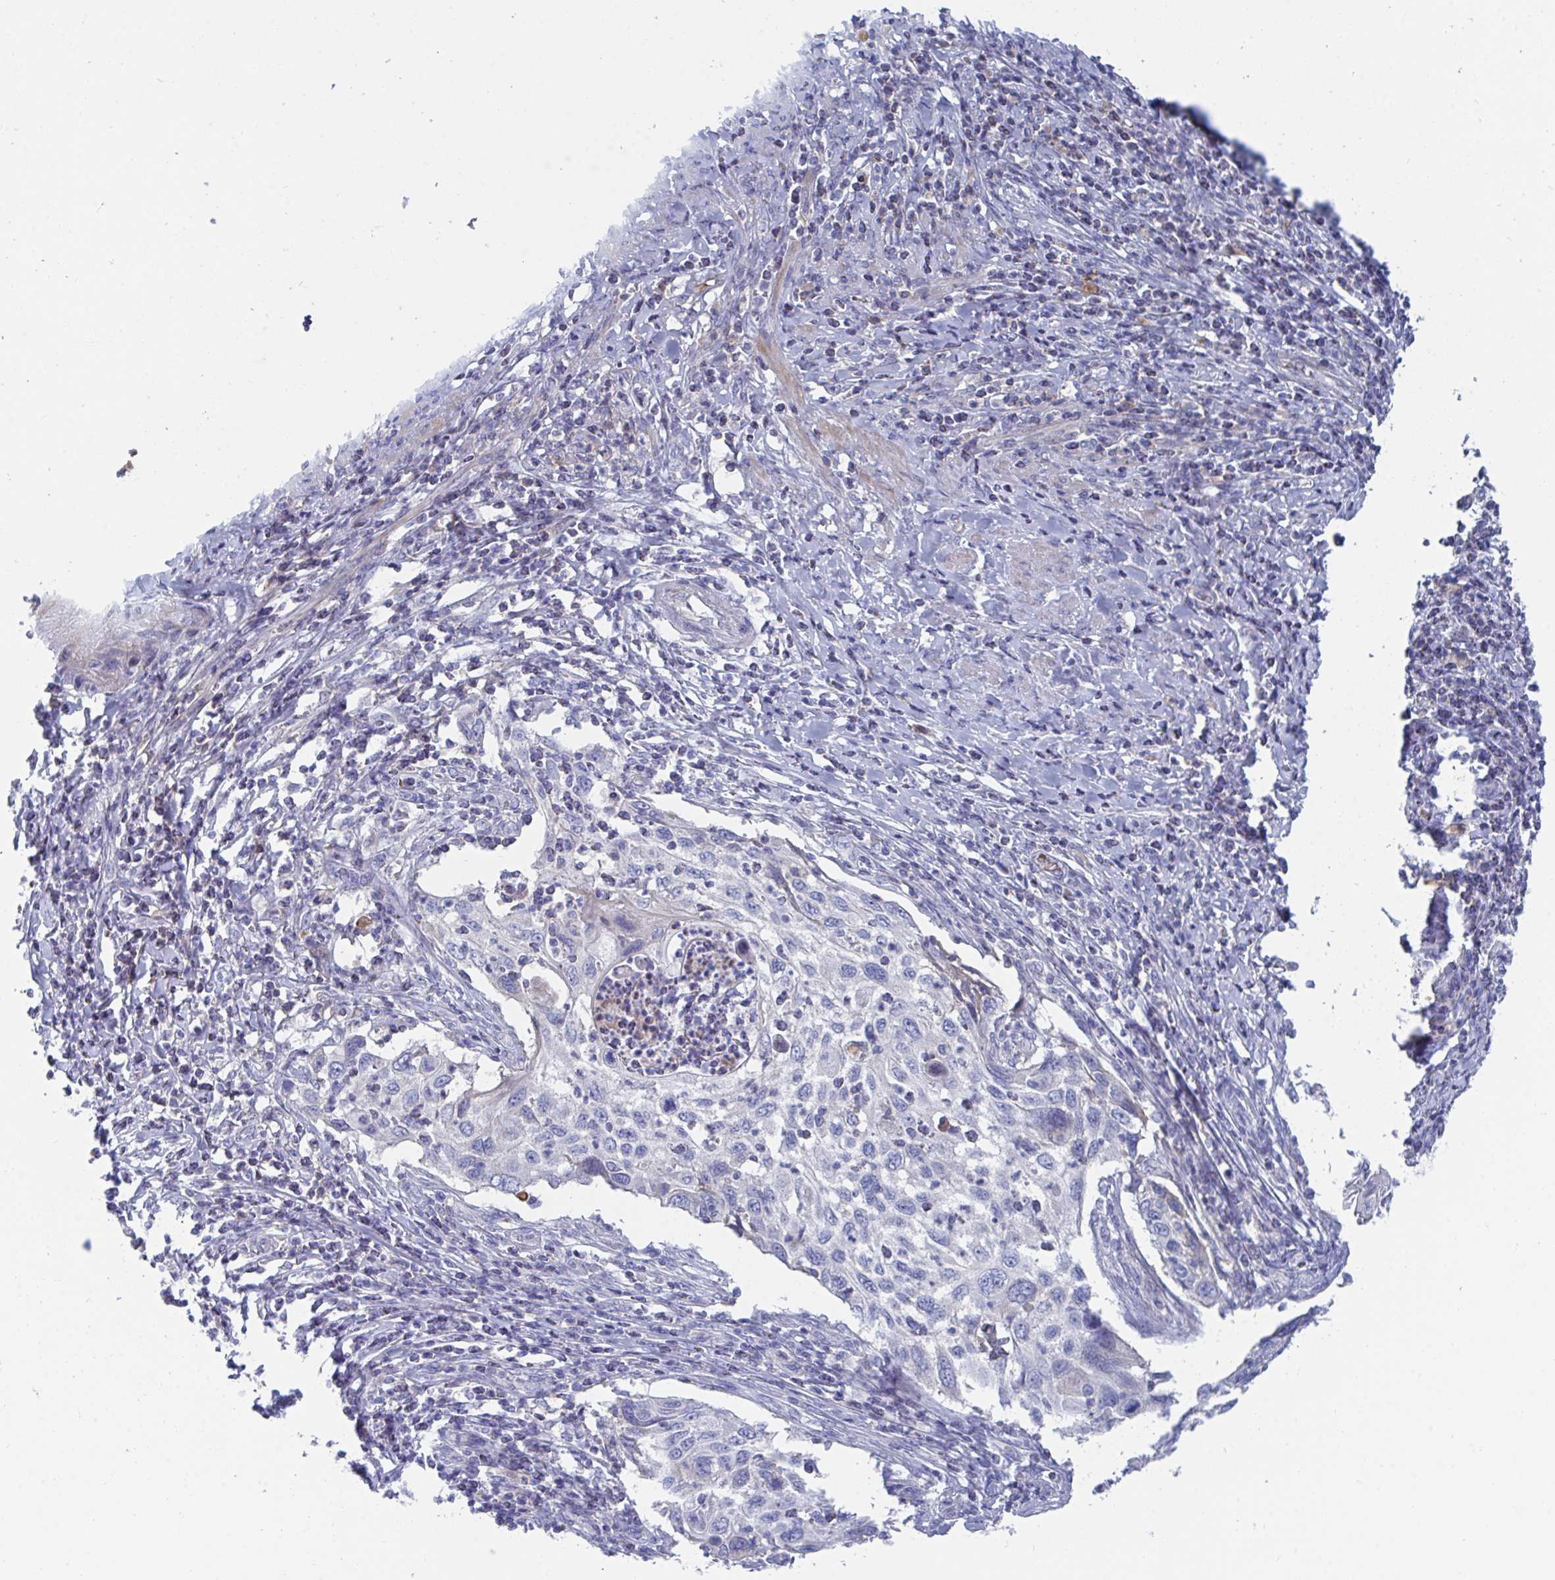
{"staining": {"intensity": "negative", "quantity": "none", "location": "none"}, "tissue": "cervical cancer", "cell_type": "Tumor cells", "image_type": "cancer", "snomed": [{"axis": "morphology", "description": "Squamous cell carcinoma, NOS"}, {"axis": "topography", "description": "Cervix"}], "caption": "Immunohistochemical staining of cervical cancer displays no significant positivity in tumor cells.", "gene": "TNFAIP6", "patient": {"sex": "female", "age": 70}}